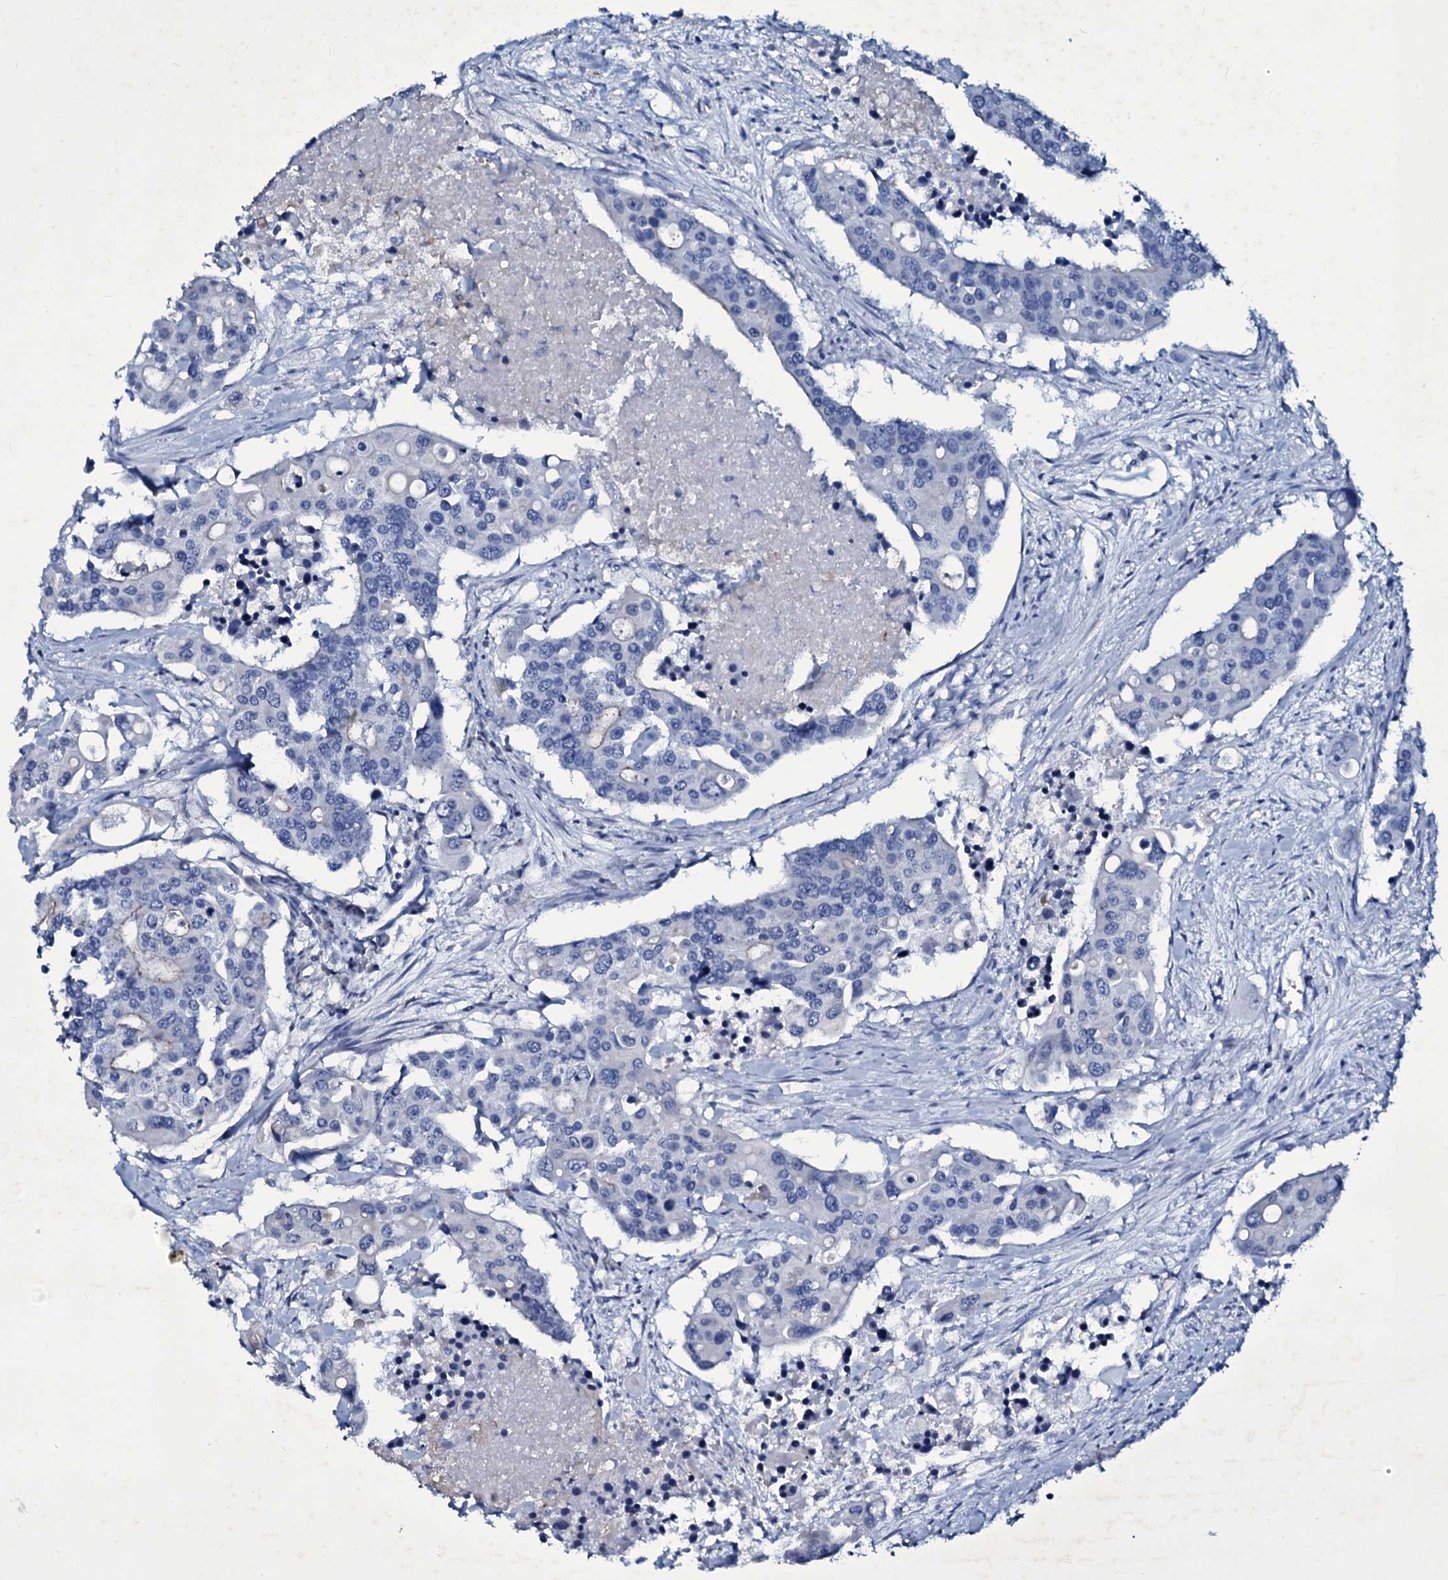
{"staining": {"intensity": "negative", "quantity": "none", "location": "none"}, "tissue": "colorectal cancer", "cell_type": "Tumor cells", "image_type": "cancer", "snomed": [{"axis": "morphology", "description": "Adenocarcinoma, NOS"}, {"axis": "topography", "description": "Colon"}], "caption": "Tumor cells are negative for brown protein staining in colorectal cancer. (DAB IHC, high magnification).", "gene": "SELENOT", "patient": {"sex": "male", "age": 77}}